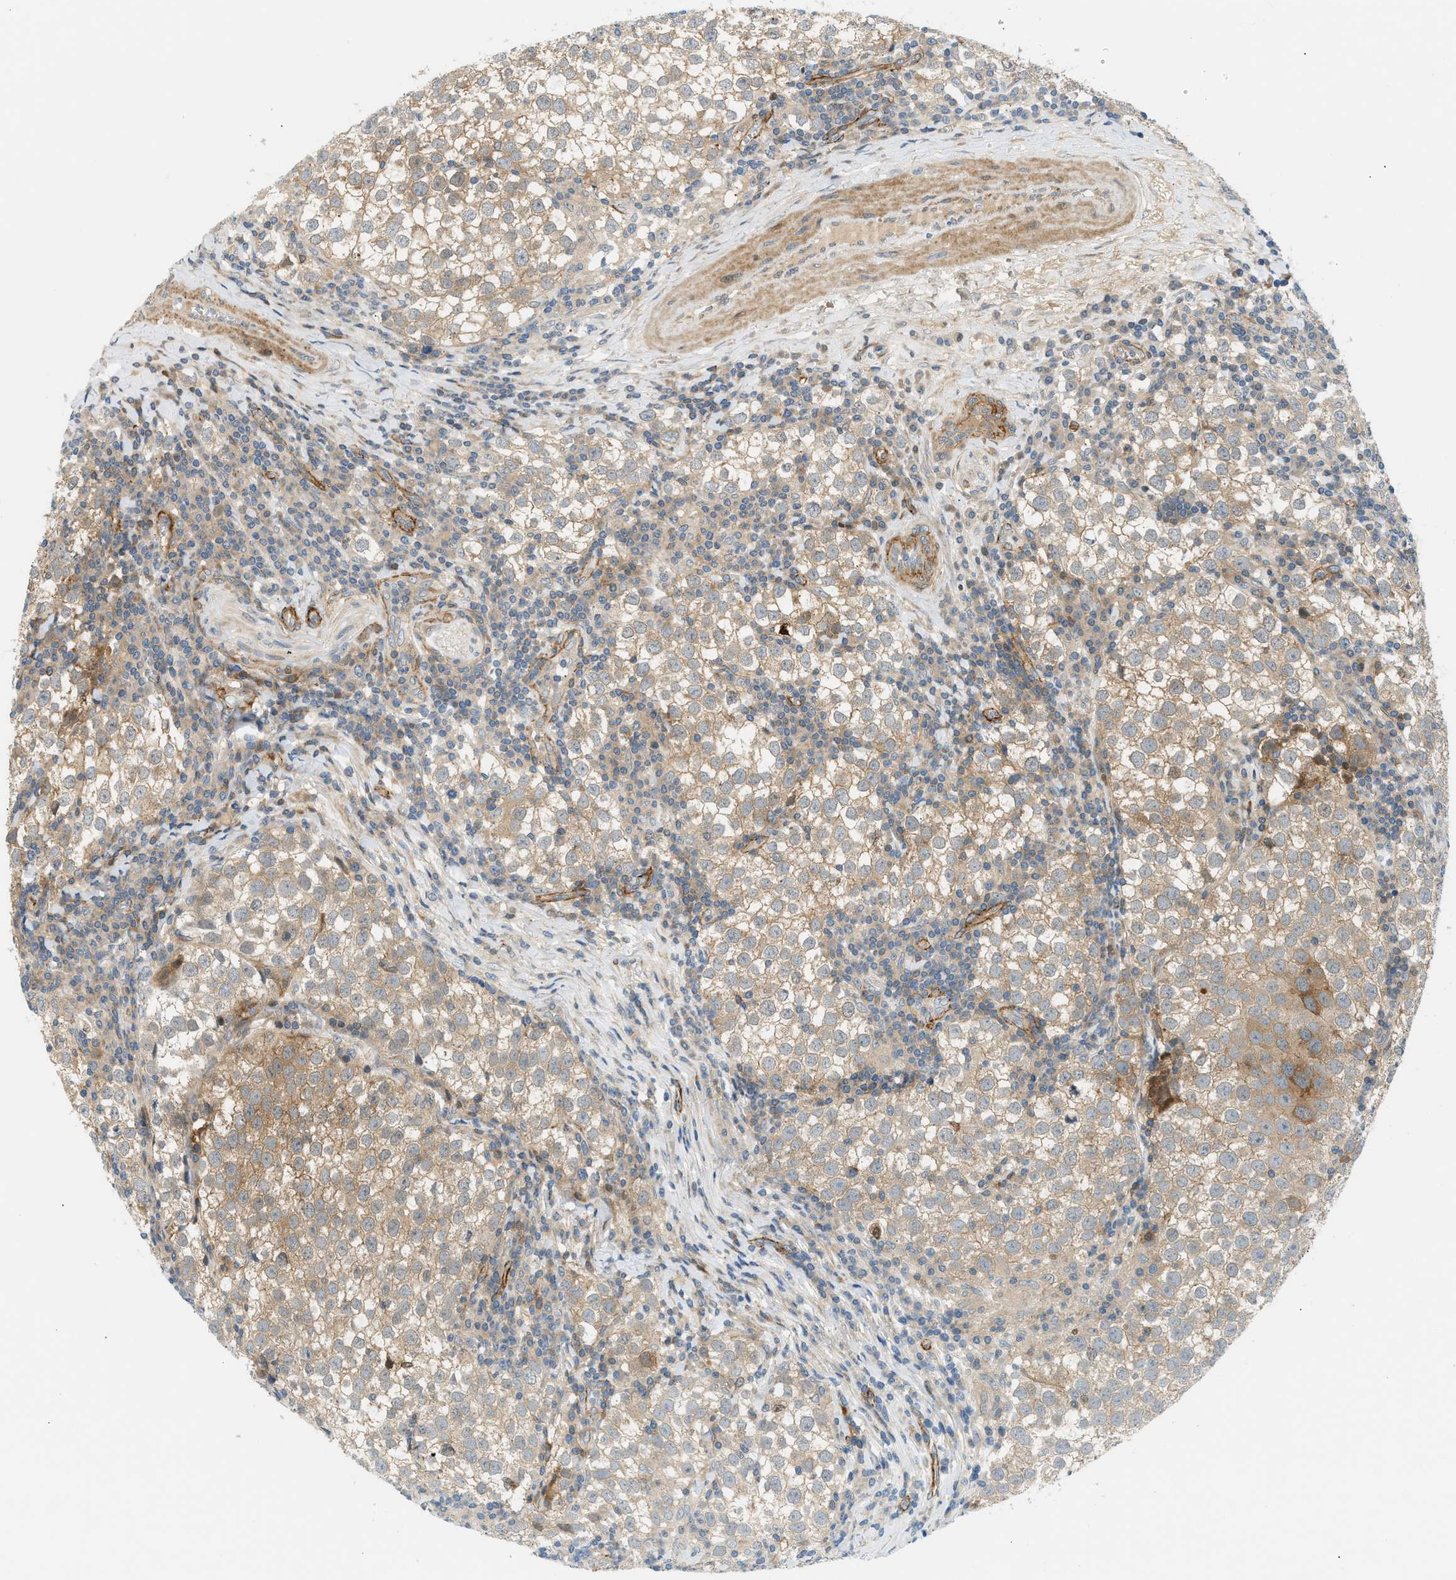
{"staining": {"intensity": "weak", "quantity": ">75%", "location": "cytoplasmic/membranous"}, "tissue": "testis cancer", "cell_type": "Tumor cells", "image_type": "cancer", "snomed": [{"axis": "morphology", "description": "Seminoma, NOS"}, {"axis": "morphology", "description": "Carcinoma, Embryonal, NOS"}, {"axis": "topography", "description": "Testis"}], "caption": "DAB immunohistochemical staining of human embryonal carcinoma (testis) reveals weak cytoplasmic/membranous protein positivity in about >75% of tumor cells. The staining is performed using DAB brown chromogen to label protein expression. The nuclei are counter-stained blue using hematoxylin.", "gene": "EDNRA", "patient": {"sex": "male", "age": 36}}